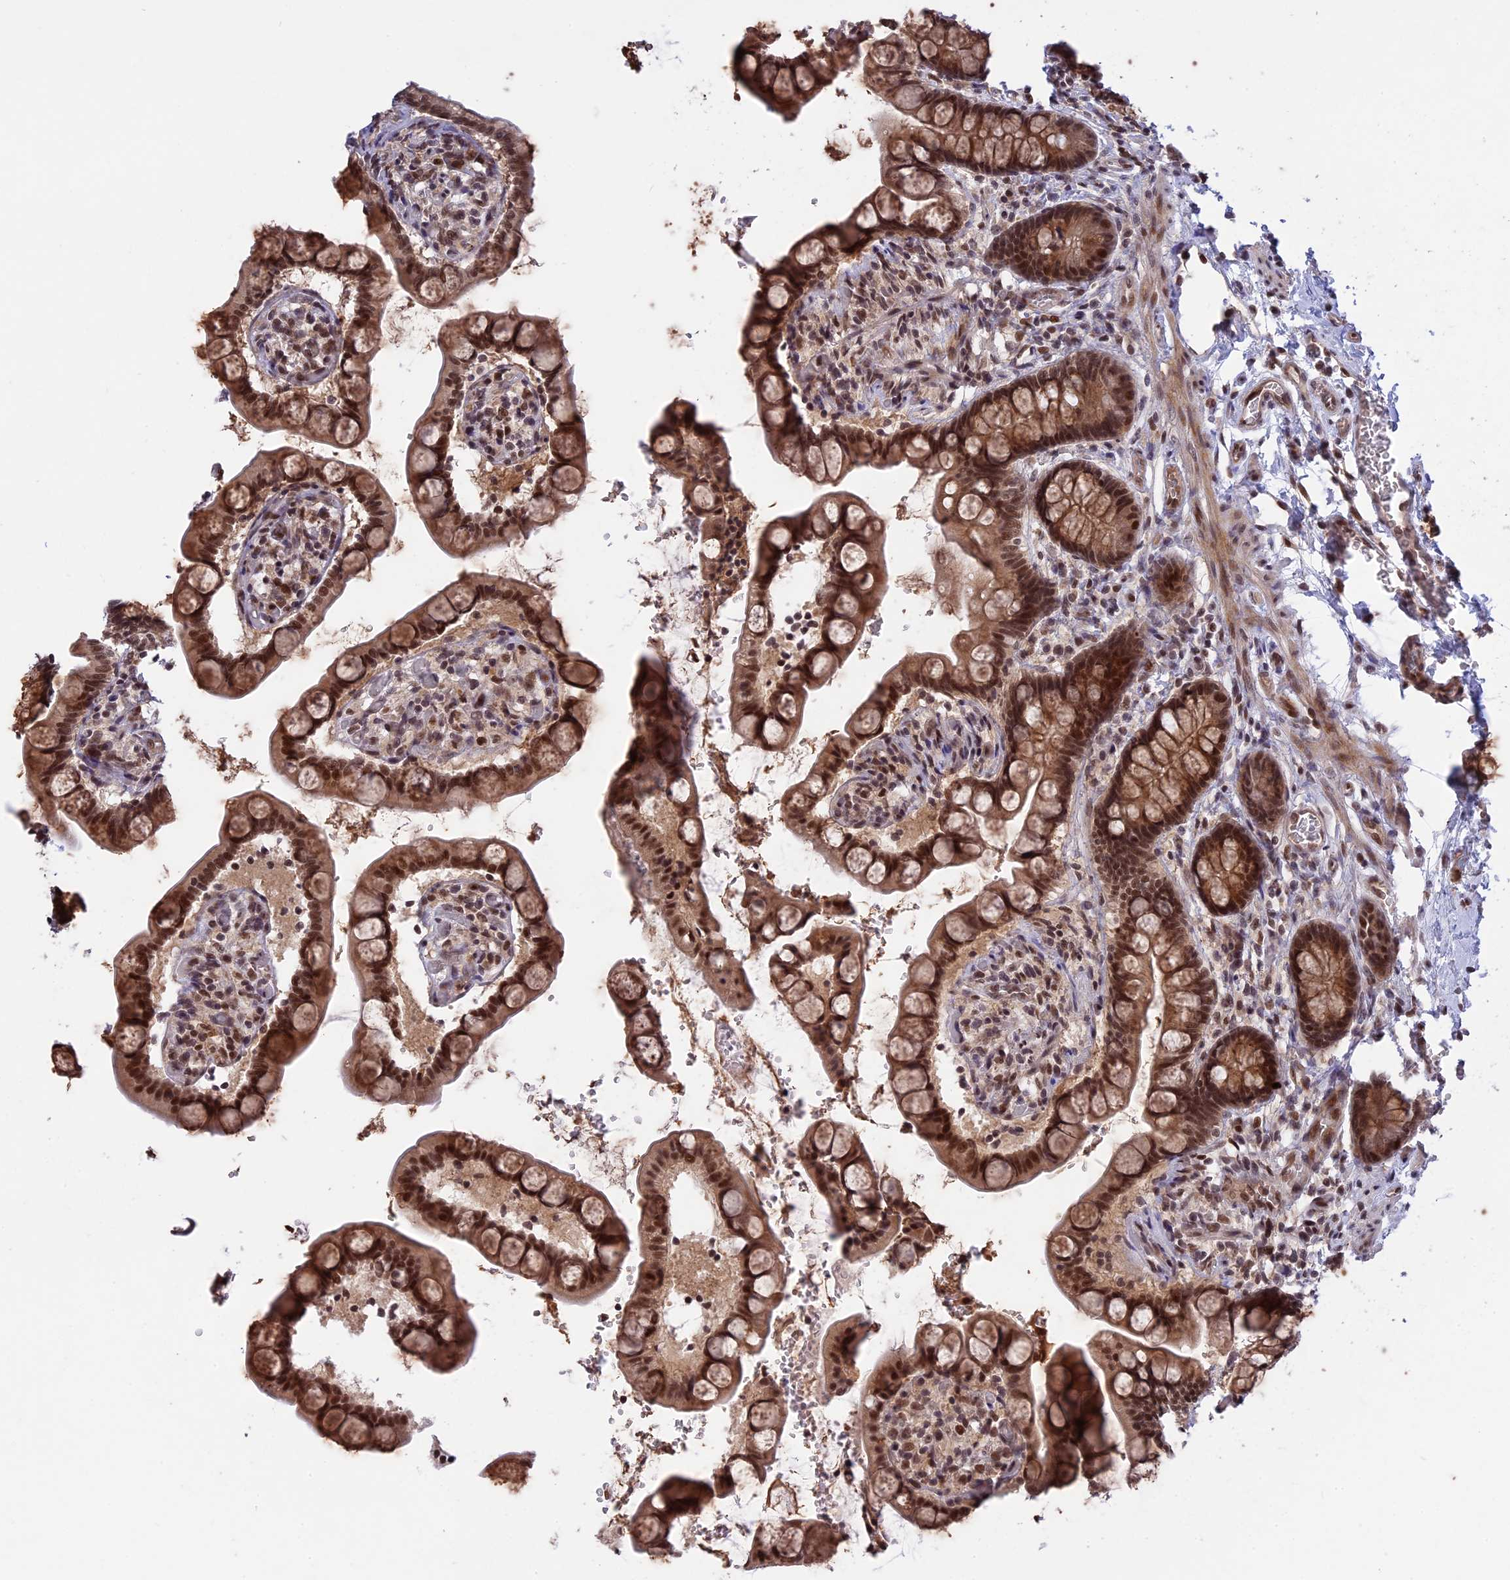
{"staining": {"intensity": "strong", "quantity": ">75%", "location": "cytoplasmic/membranous,nuclear"}, "tissue": "small intestine", "cell_type": "Glandular cells", "image_type": "normal", "snomed": [{"axis": "morphology", "description": "Normal tissue, NOS"}, {"axis": "topography", "description": "Small intestine"}], "caption": "A high-resolution image shows immunohistochemistry (IHC) staining of normal small intestine, which demonstrates strong cytoplasmic/membranous,nuclear expression in approximately >75% of glandular cells. The protein is shown in brown color, while the nuclei are stained blue.", "gene": "POLR2C", "patient": {"sex": "male", "age": 52}}